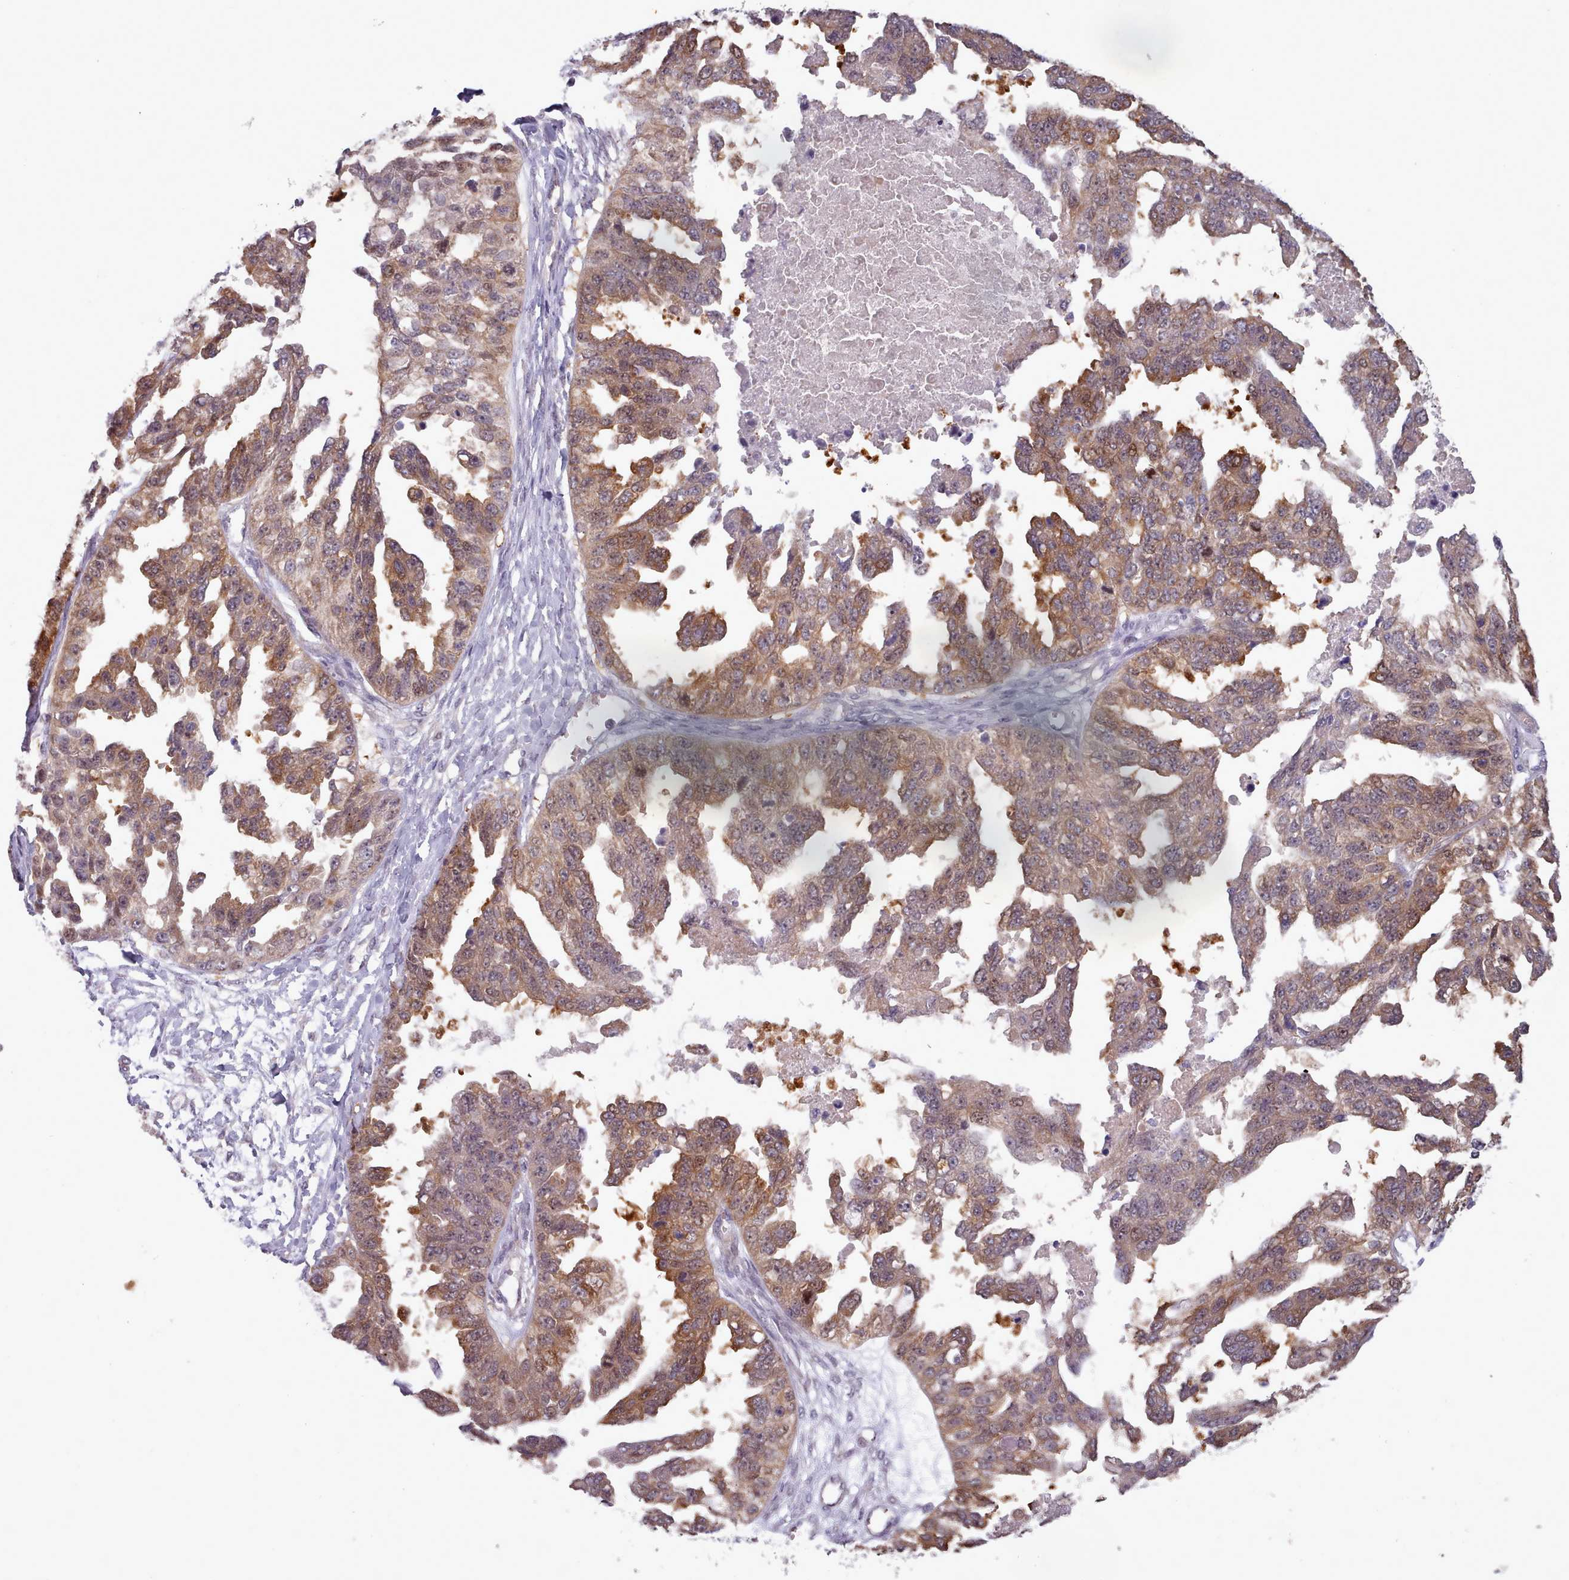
{"staining": {"intensity": "moderate", "quantity": ">75%", "location": "cytoplasmic/membranous"}, "tissue": "ovarian cancer", "cell_type": "Tumor cells", "image_type": "cancer", "snomed": [{"axis": "morphology", "description": "Cystadenocarcinoma, serous, NOS"}, {"axis": "topography", "description": "Ovary"}], "caption": "Tumor cells reveal medium levels of moderate cytoplasmic/membranous positivity in approximately >75% of cells in human ovarian cancer (serous cystadenocarcinoma).", "gene": "CLNS1A", "patient": {"sex": "female", "age": 58}}